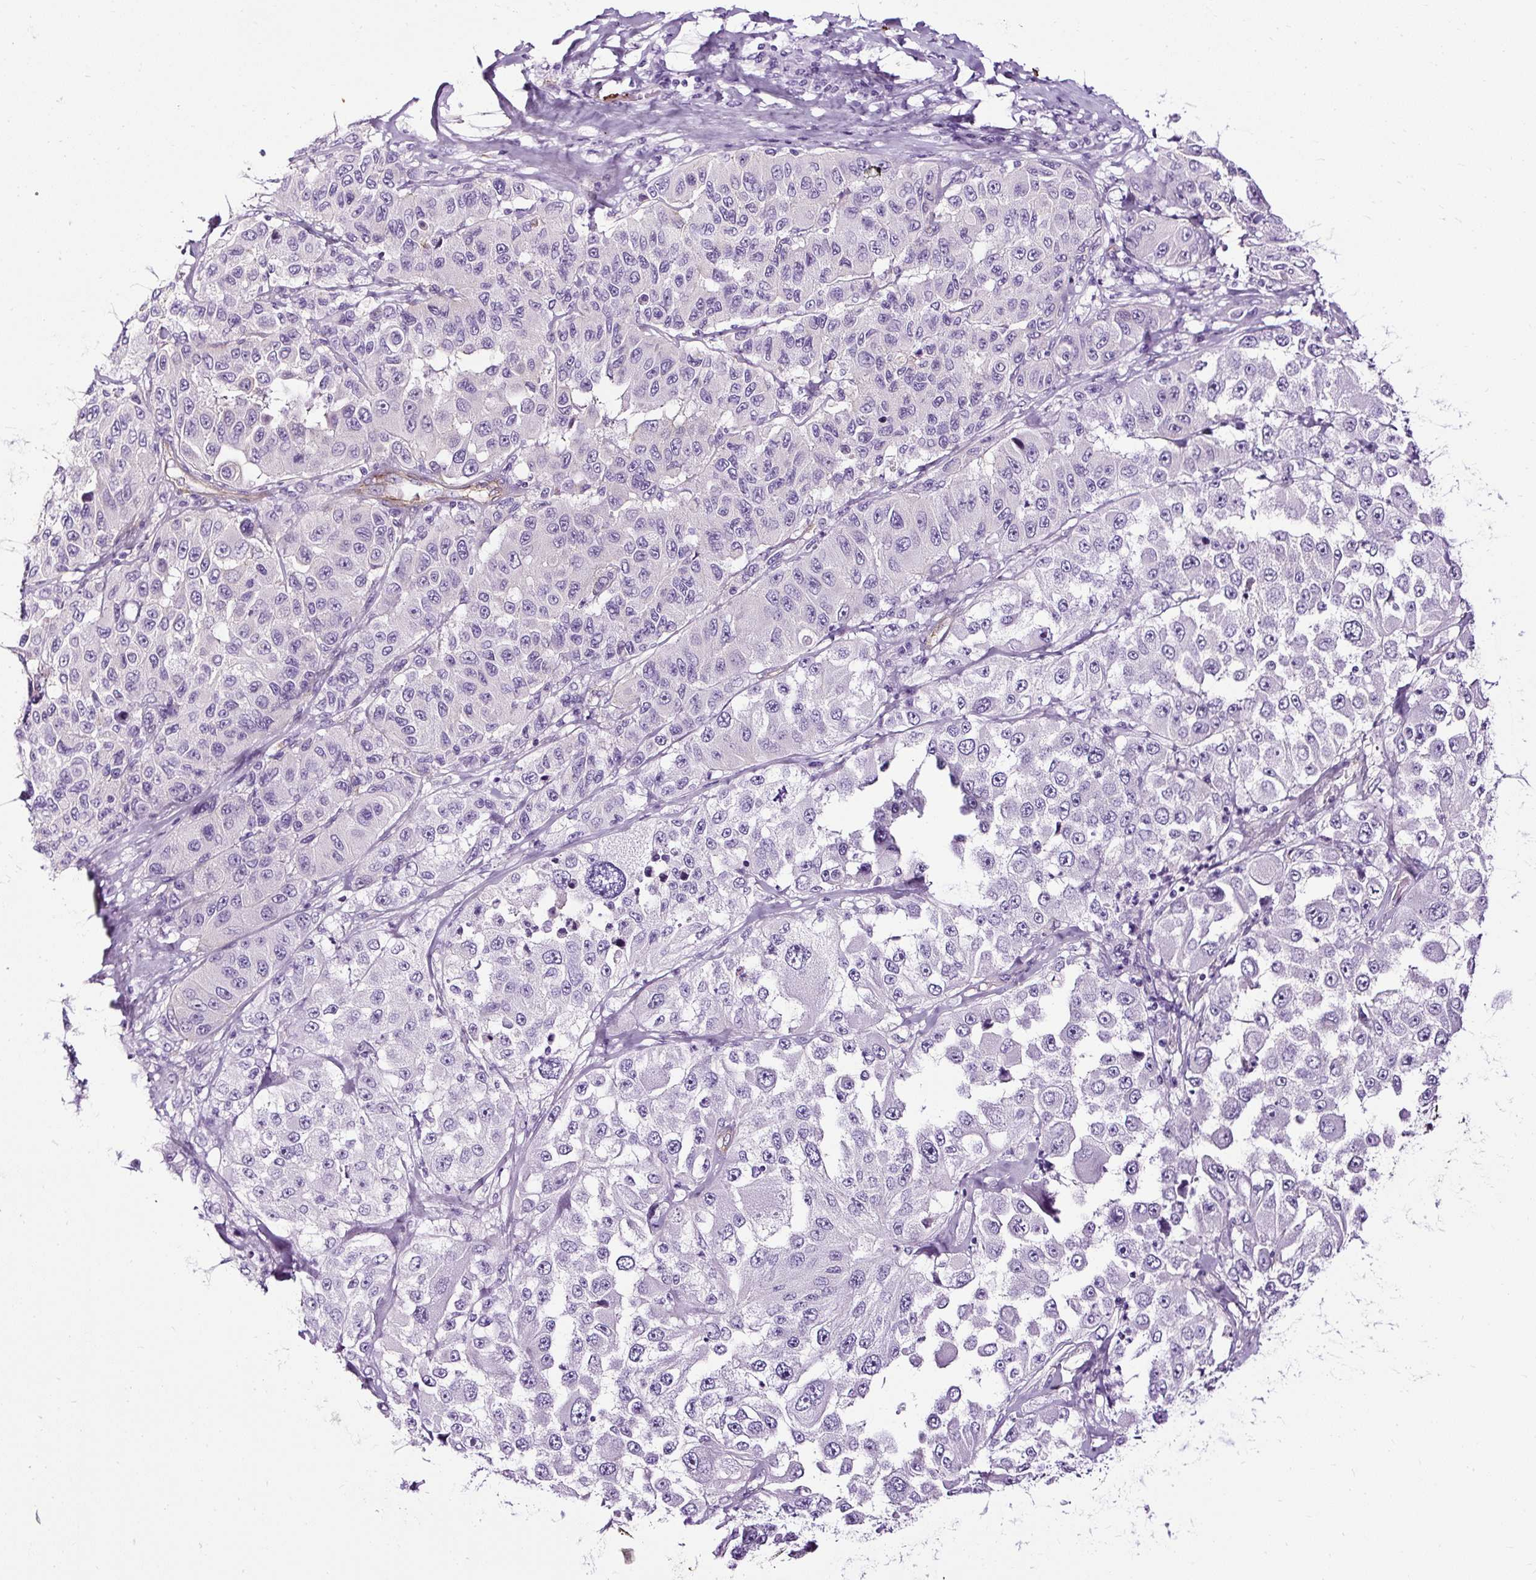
{"staining": {"intensity": "negative", "quantity": "none", "location": "none"}, "tissue": "melanoma", "cell_type": "Tumor cells", "image_type": "cancer", "snomed": [{"axis": "morphology", "description": "Malignant melanoma, Metastatic site"}, {"axis": "topography", "description": "Lymph node"}], "caption": "An IHC image of malignant melanoma (metastatic site) is shown. There is no staining in tumor cells of malignant melanoma (metastatic site).", "gene": "SLC7A8", "patient": {"sex": "male", "age": 62}}